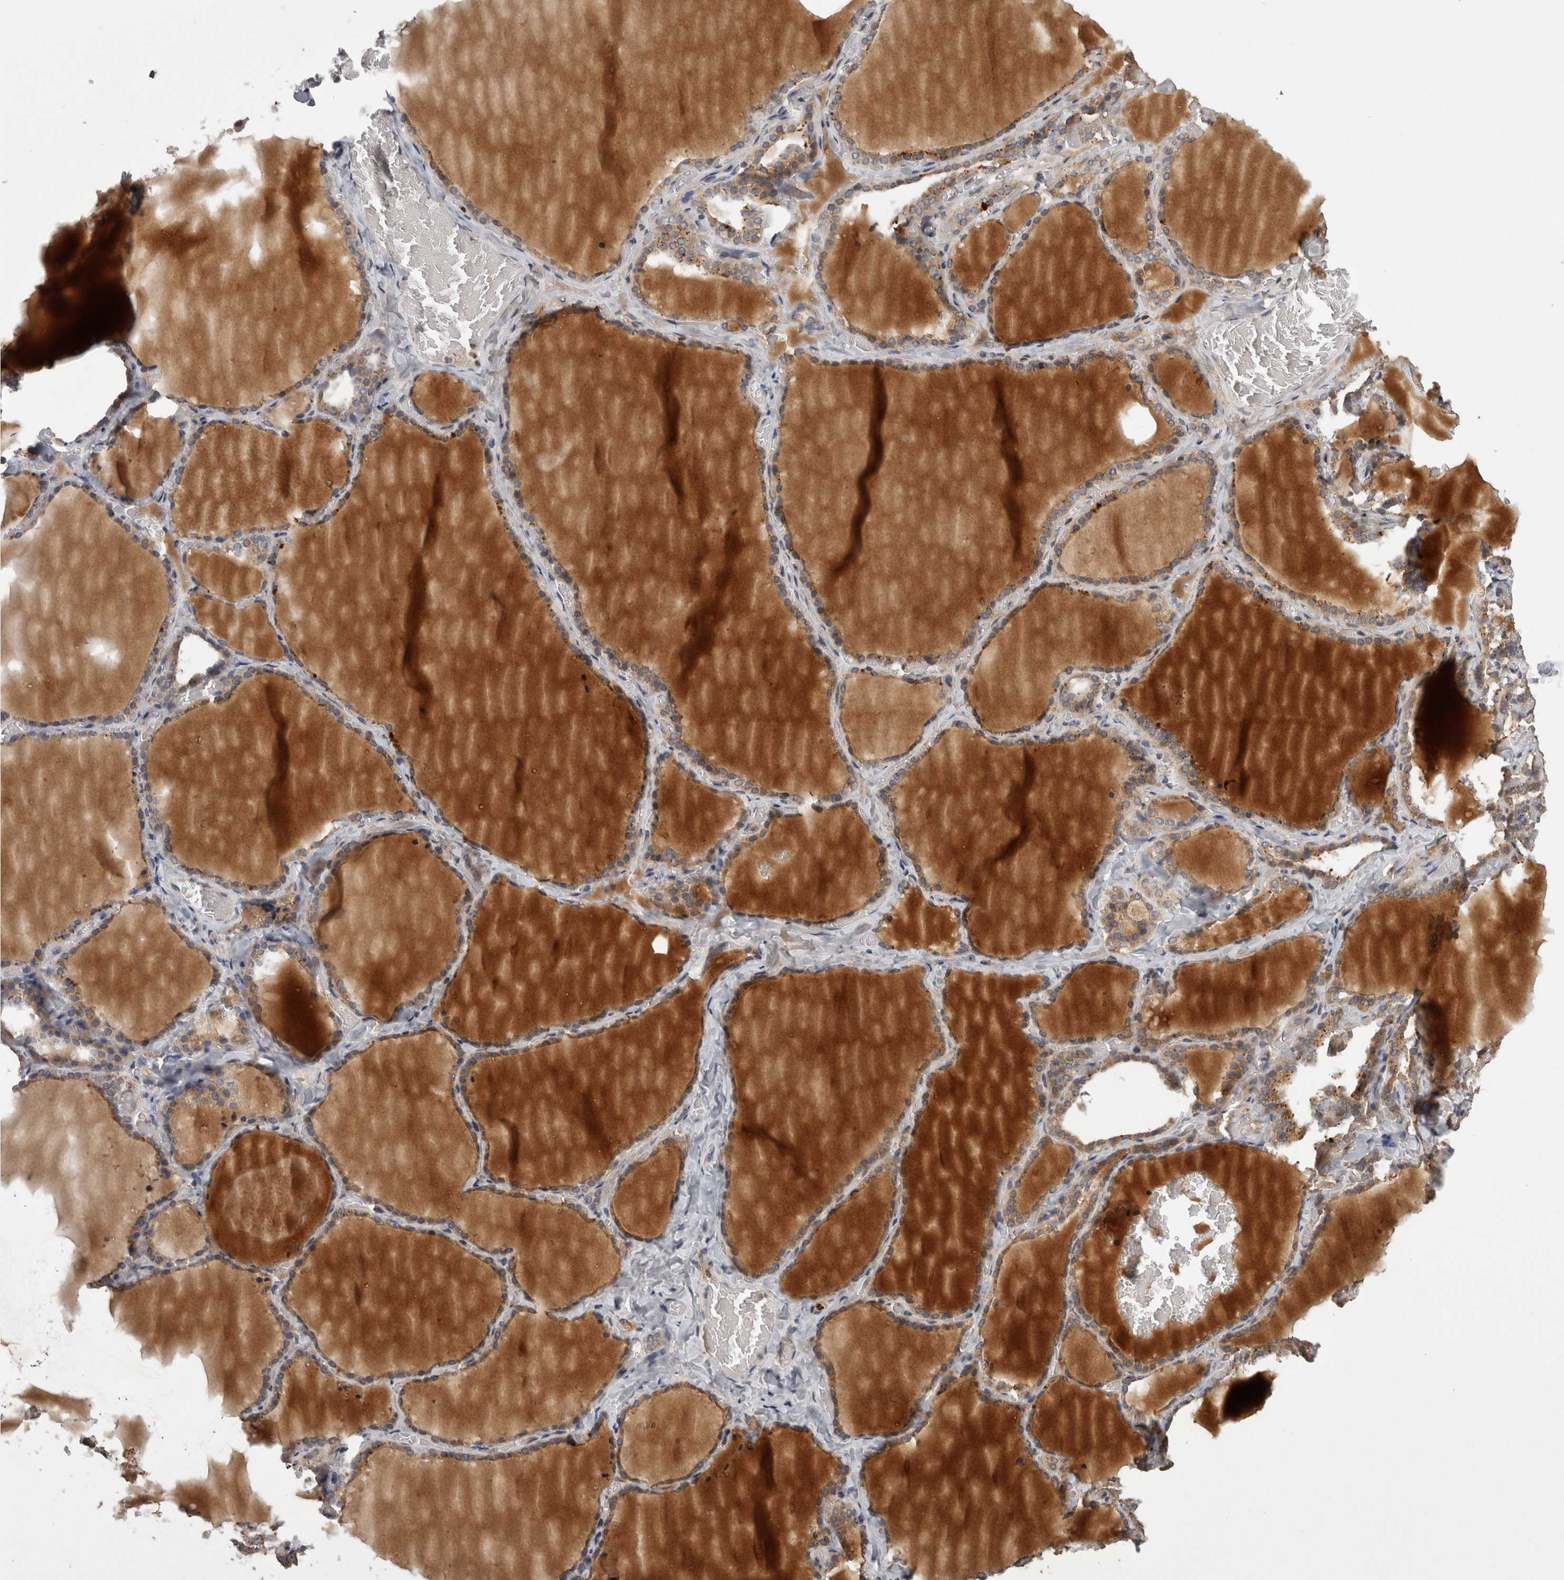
{"staining": {"intensity": "moderate", "quantity": ">75%", "location": "cytoplasmic/membranous"}, "tissue": "thyroid gland", "cell_type": "Glandular cells", "image_type": "normal", "snomed": [{"axis": "morphology", "description": "Normal tissue, NOS"}, {"axis": "topography", "description": "Thyroid gland"}], "caption": "This image shows IHC staining of benign thyroid gland, with medium moderate cytoplasmic/membranous positivity in approximately >75% of glandular cells.", "gene": "PCM1", "patient": {"sex": "female", "age": 22}}